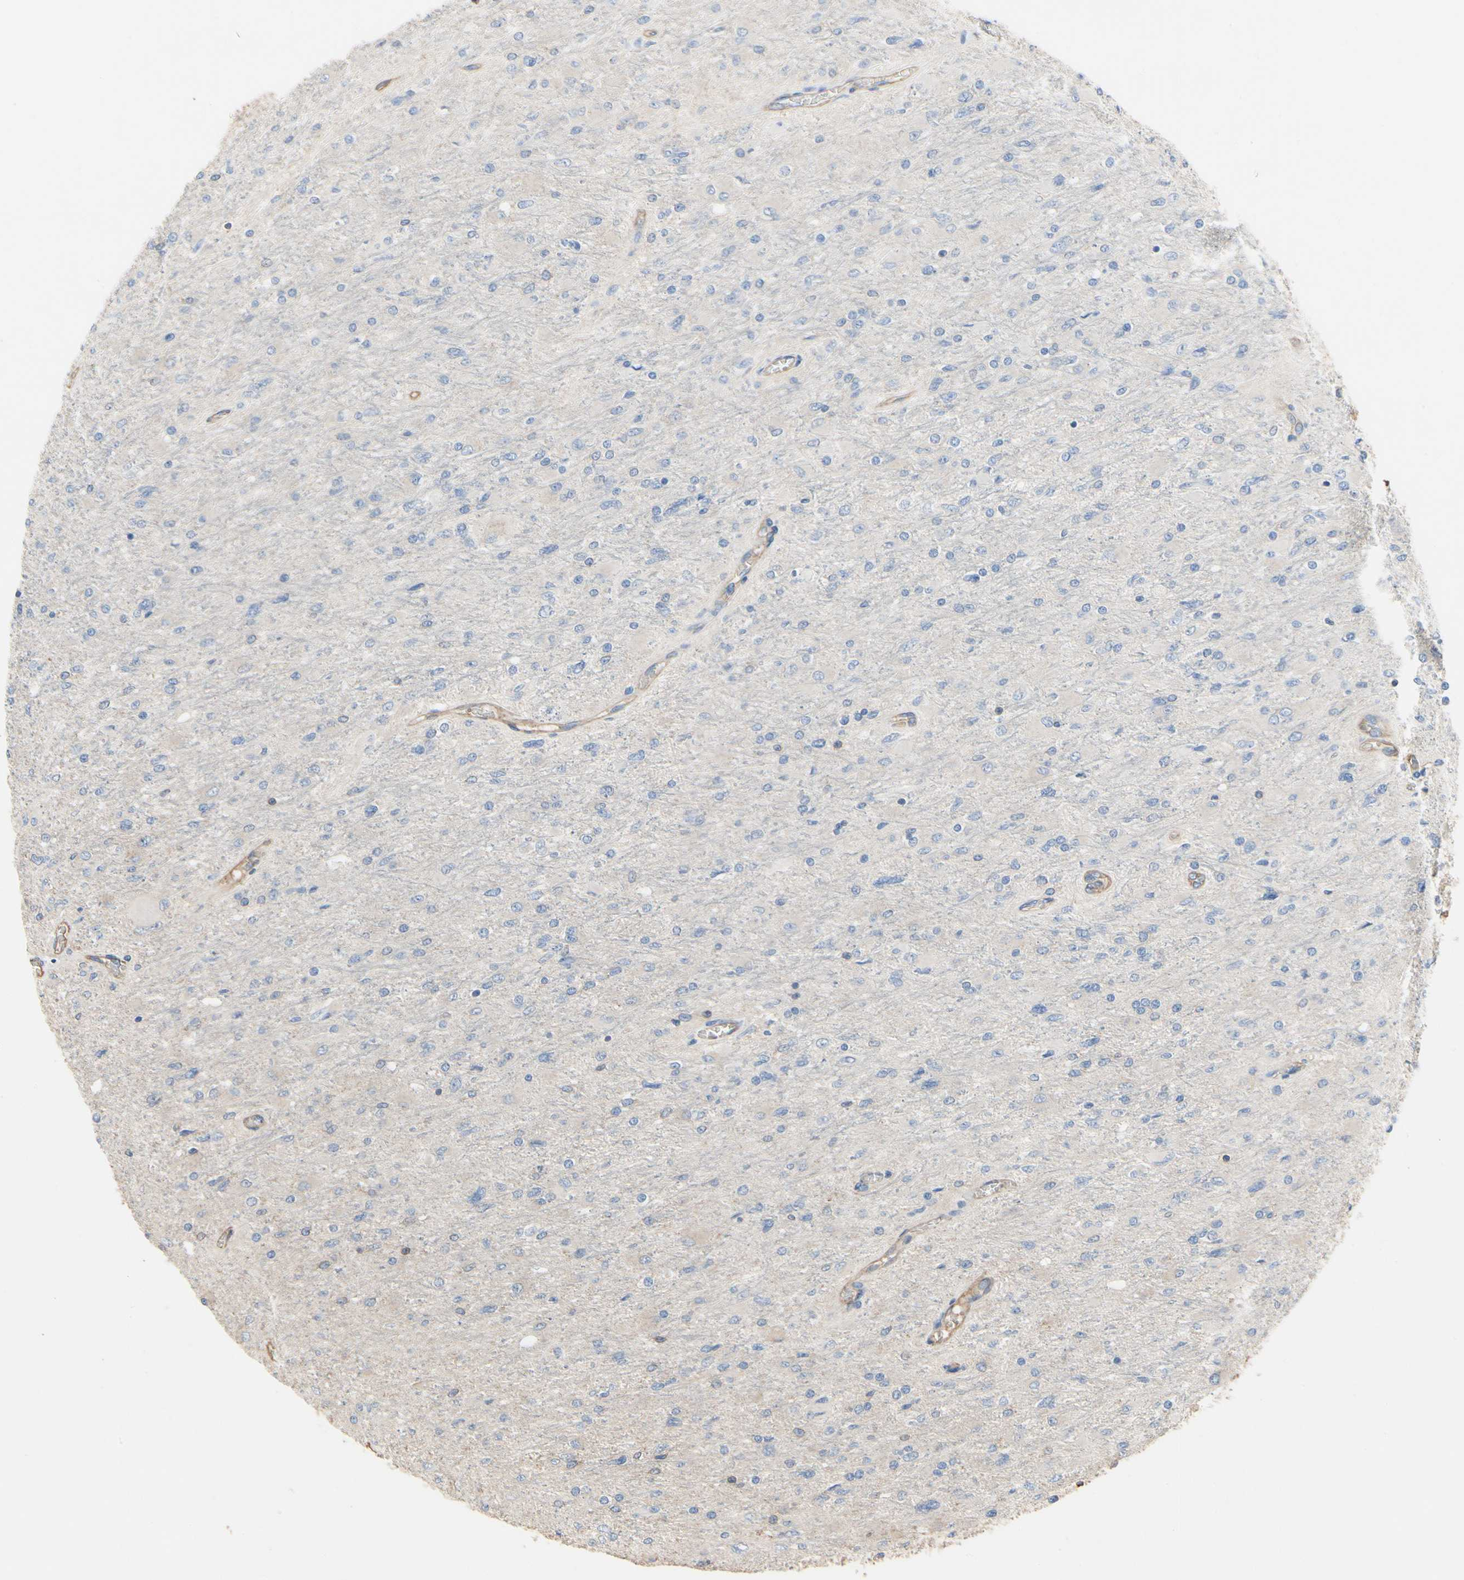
{"staining": {"intensity": "negative", "quantity": "none", "location": "none"}, "tissue": "glioma", "cell_type": "Tumor cells", "image_type": "cancer", "snomed": [{"axis": "morphology", "description": "Glioma, malignant, High grade"}, {"axis": "topography", "description": "Cerebral cortex"}], "caption": "Immunohistochemistry (IHC) of glioma displays no positivity in tumor cells.", "gene": "PDZK1", "patient": {"sex": "female", "age": 36}}